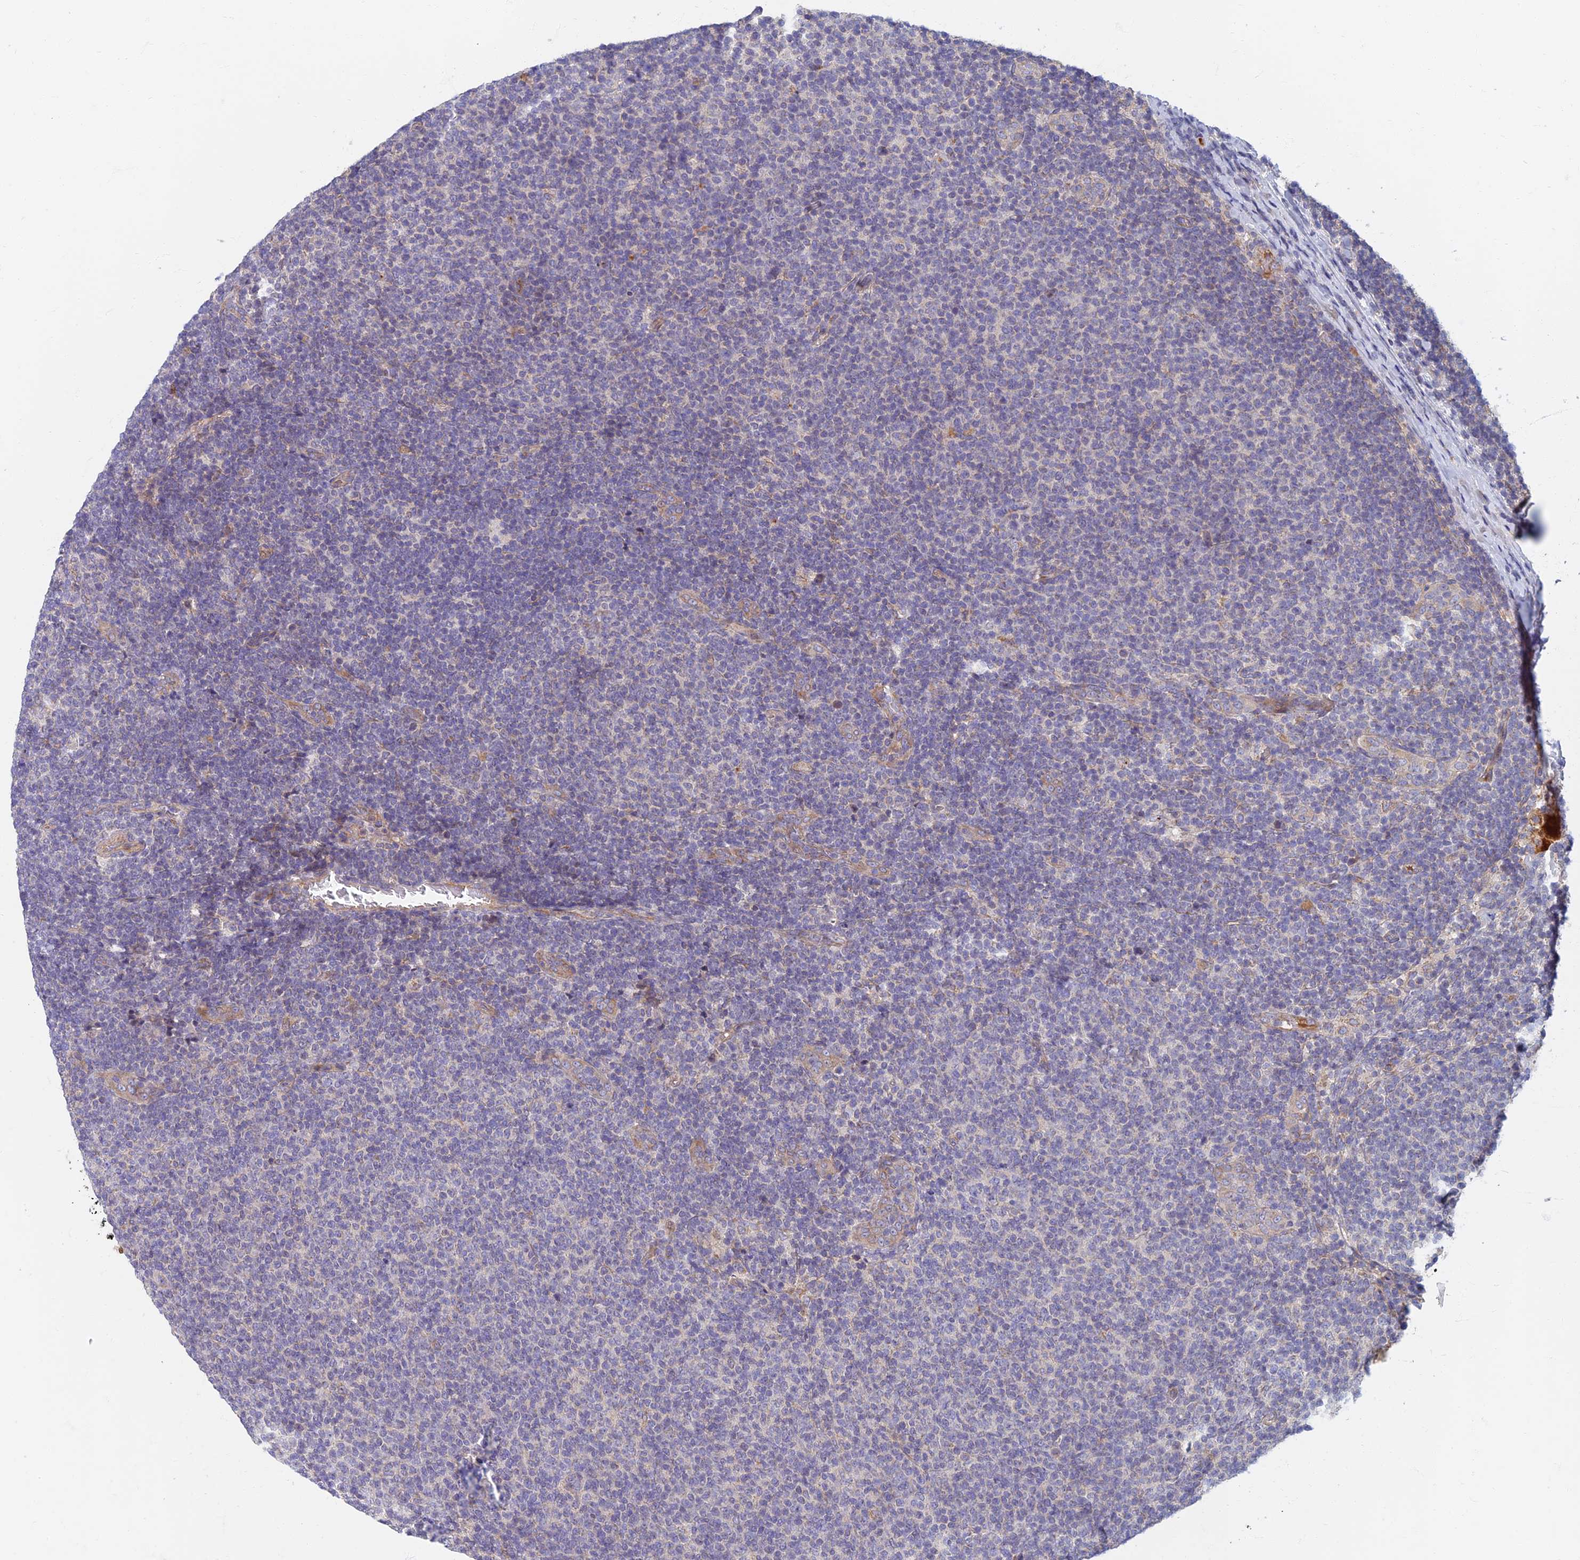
{"staining": {"intensity": "negative", "quantity": "none", "location": "none"}, "tissue": "lymphoma", "cell_type": "Tumor cells", "image_type": "cancer", "snomed": [{"axis": "morphology", "description": "Malignant lymphoma, non-Hodgkin's type, Low grade"}, {"axis": "topography", "description": "Lymph node"}], "caption": "IHC micrograph of neoplastic tissue: human low-grade malignant lymphoma, non-Hodgkin's type stained with DAB exhibits no significant protein positivity in tumor cells.", "gene": "SOGA1", "patient": {"sex": "male", "age": 66}}